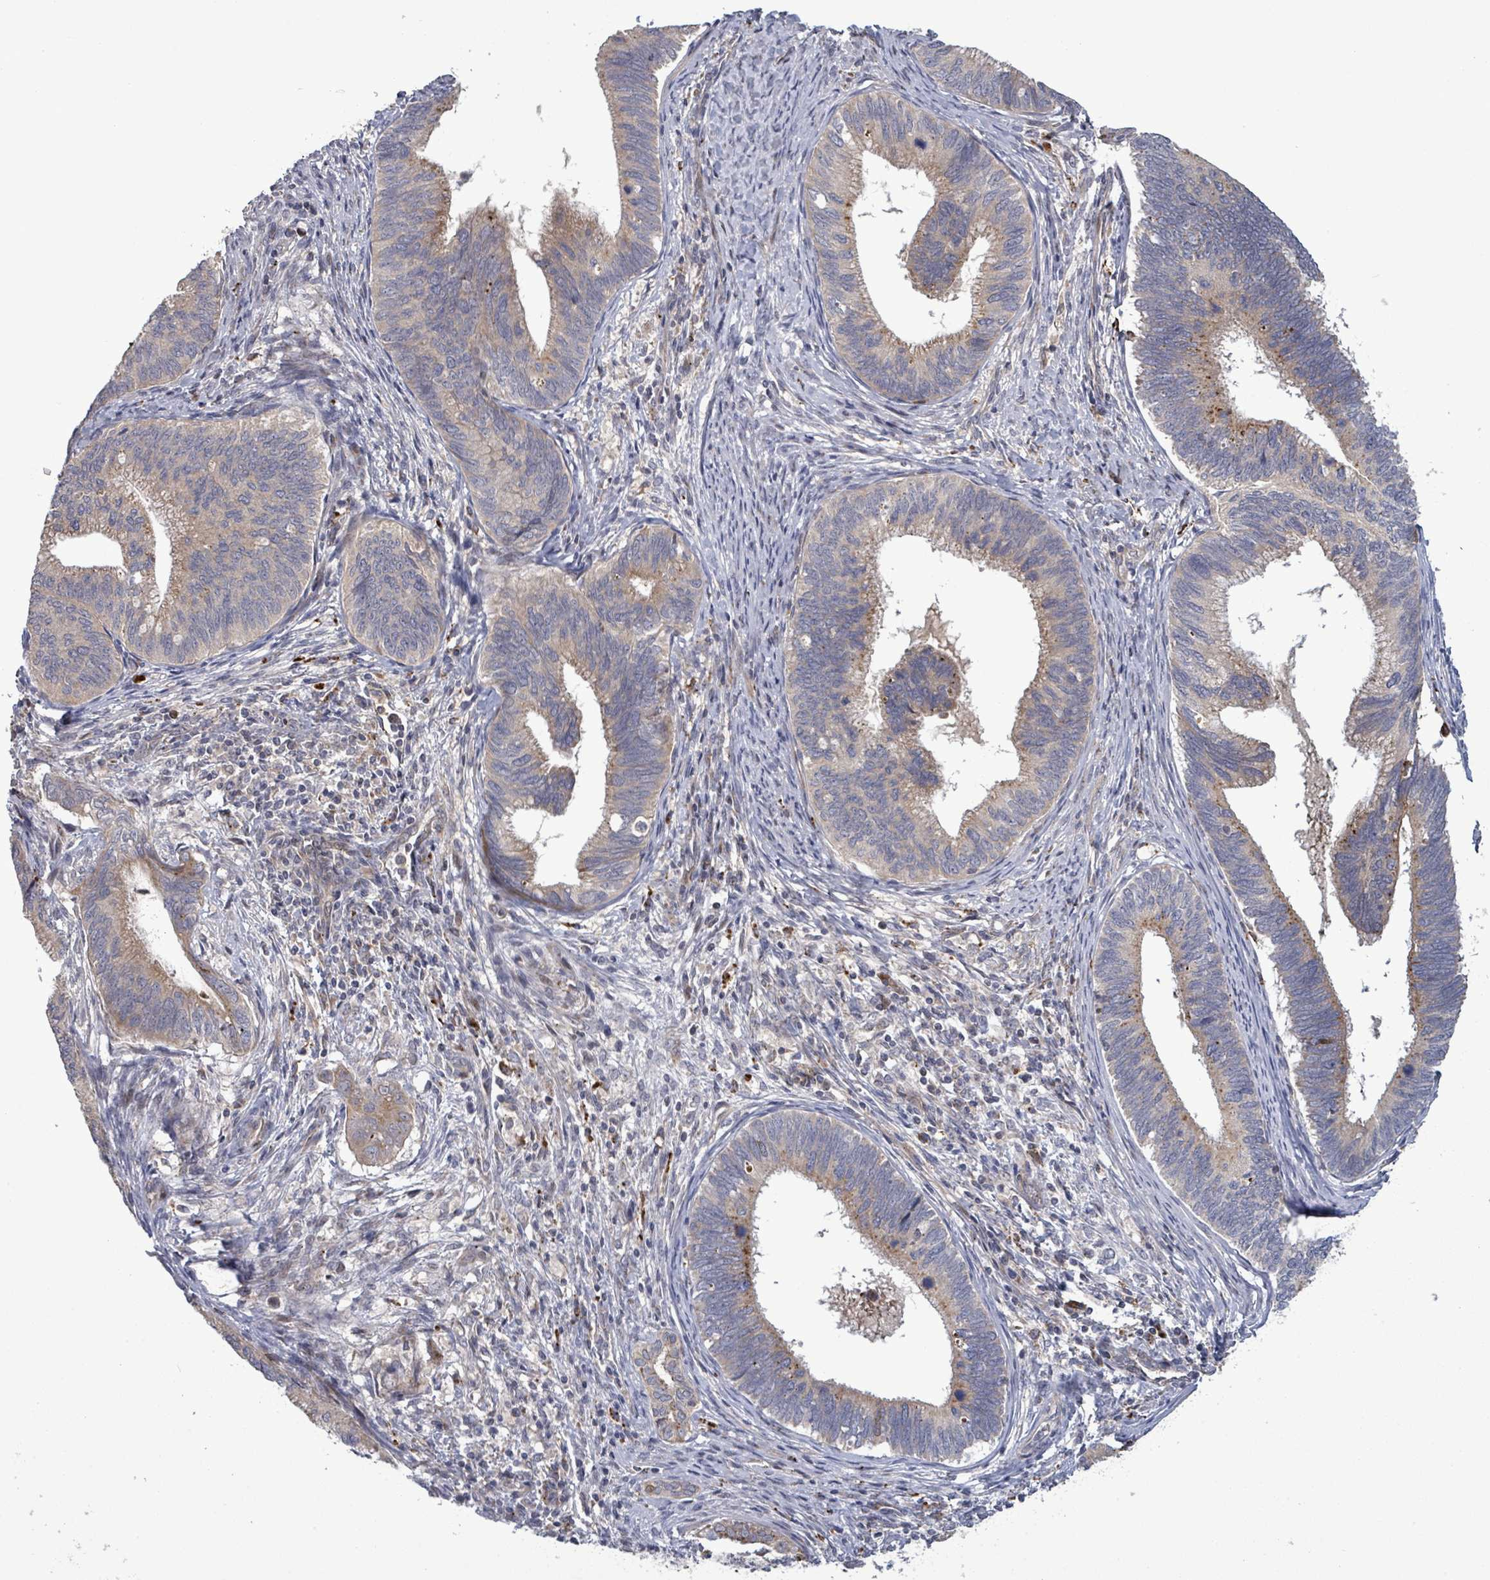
{"staining": {"intensity": "moderate", "quantity": "25%-75%", "location": "cytoplasmic/membranous"}, "tissue": "cervical cancer", "cell_type": "Tumor cells", "image_type": "cancer", "snomed": [{"axis": "morphology", "description": "Adenocarcinoma, NOS"}, {"axis": "topography", "description": "Cervix"}], "caption": "A micrograph showing moderate cytoplasmic/membranous staining in approximately 25%-75% of tumor cells in cervical cancer, as visualized by brown immunohistochemical staining.", "gene": "DIPK2A", "patient": {"sex": "female", "age": 42}}